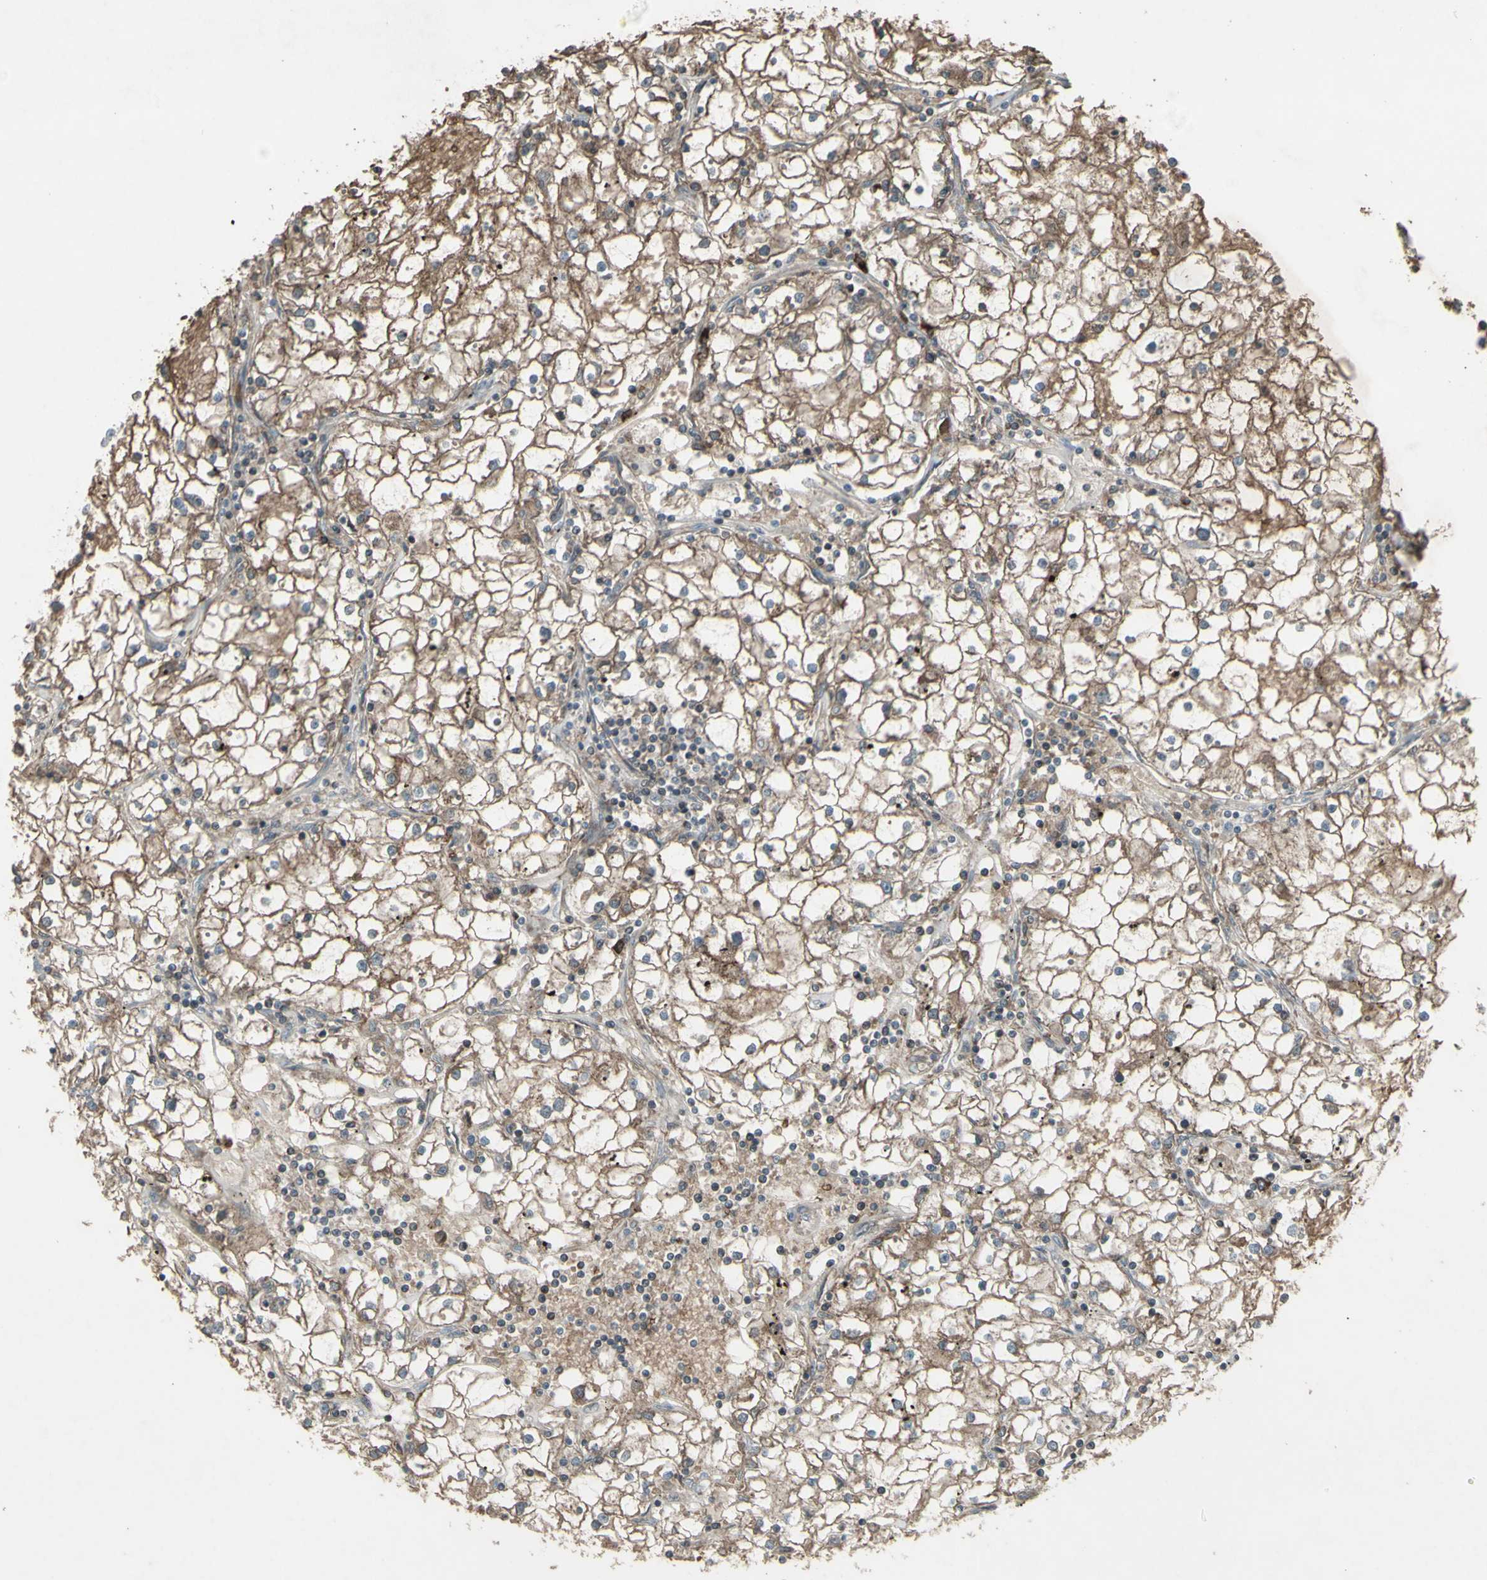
{"staining": {"intensity": "moderate", "quantity": ">75%", "location": "cytoplasmic/membranous"}, "tissue": "renal cancer", "cell_type": "Tumor cells", "image_type": "cancer", "snomed": [{"axis": "morphology", "description": "Adenocarcinoma, NOS"}, {"axis": "topography", "description": "Kidney"}], "caption": "A high-resolution image shows immunohistochemistry staining of renal adenocarcinoma, which displays moderate cytoplasmic/membranous expression in approximately >75% of tumor cells. The protein is shown in brown color, while the nuclei are stained blue.", "gene": "SHC1", "patient": {"sex": "male", "age": 56}}